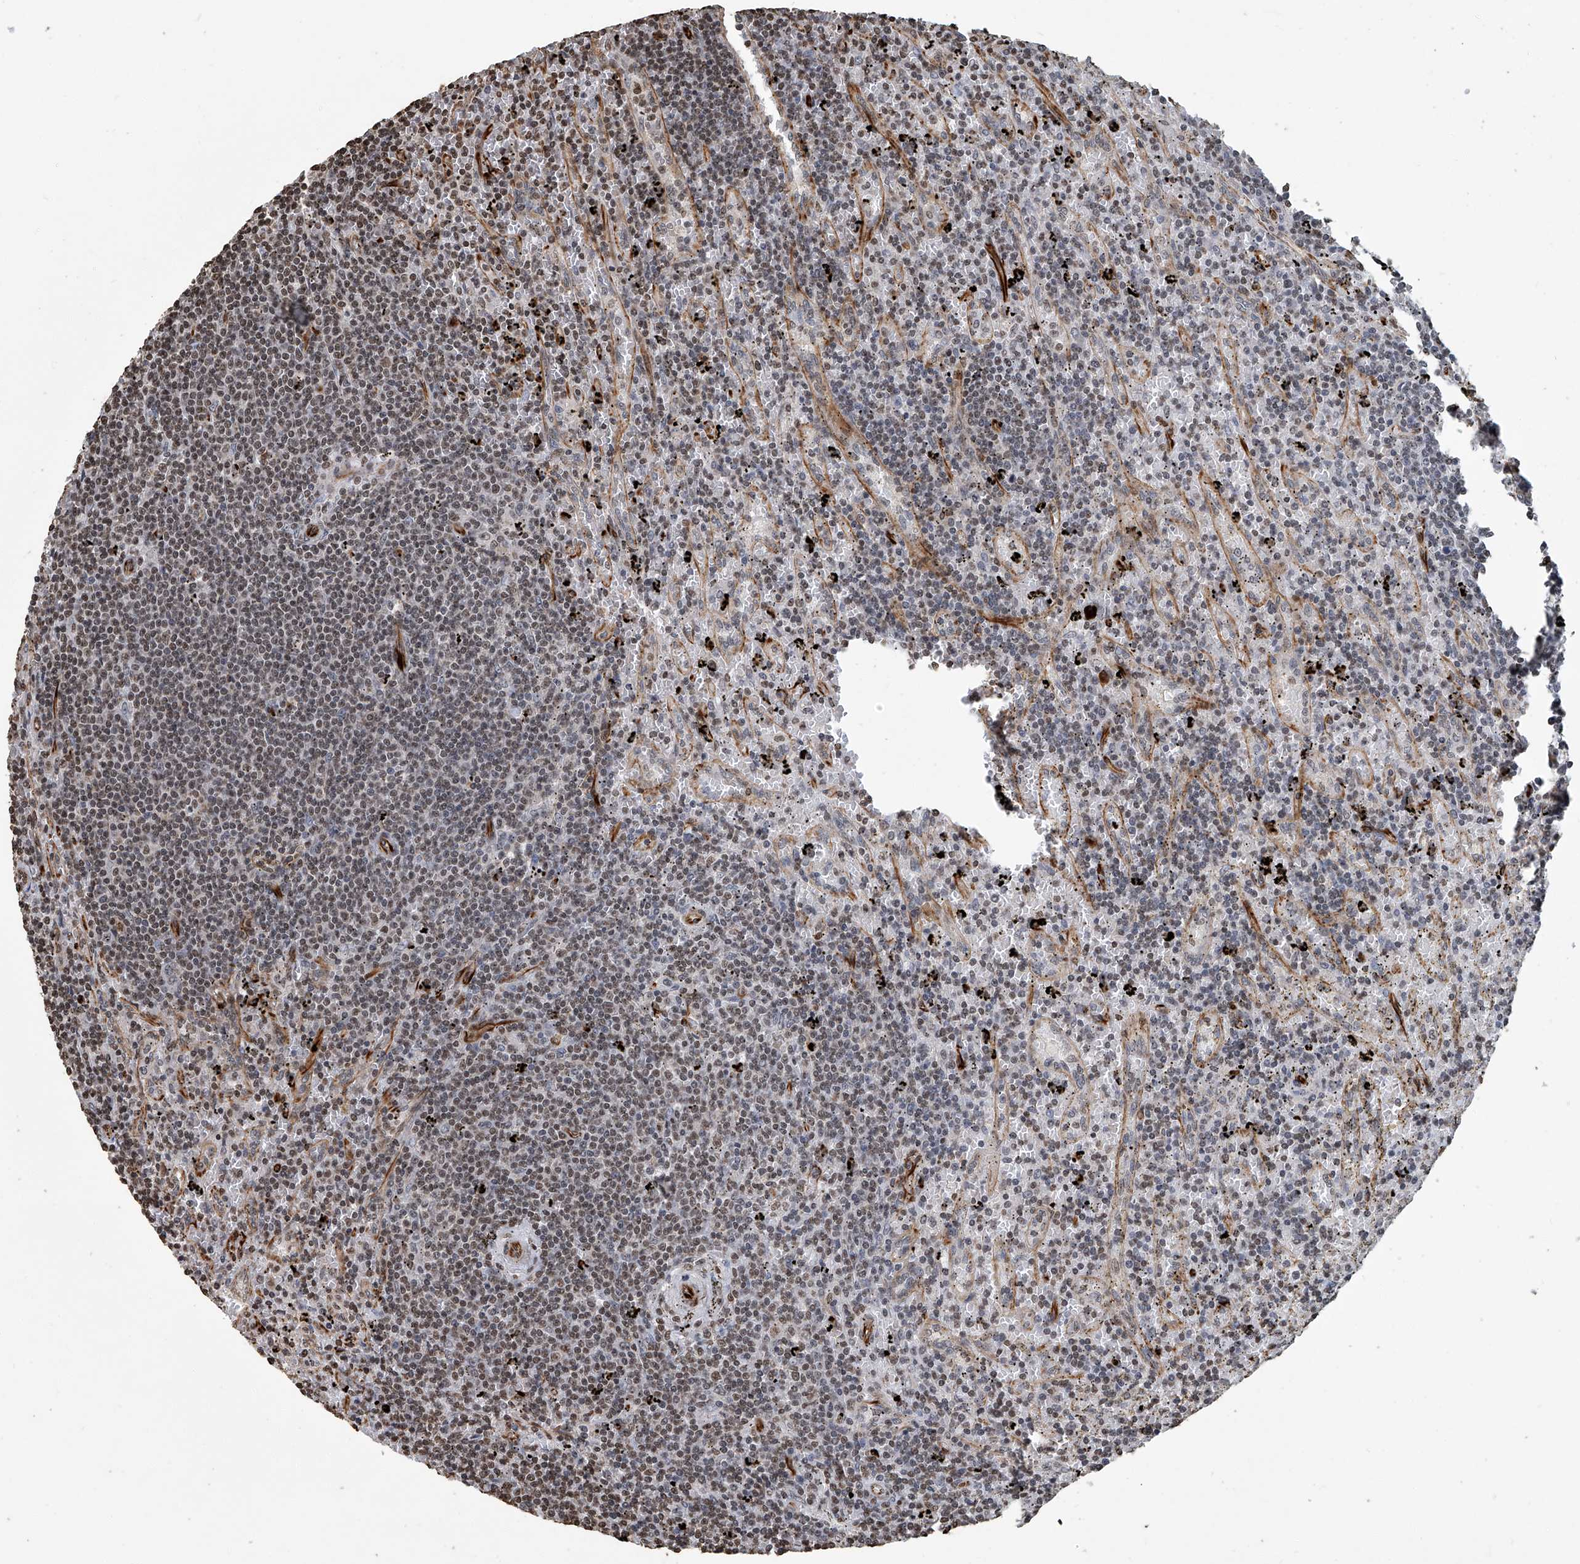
{"staining": {"intensity": "negative", "quantity": "none", "location": "none"}, "tissue": "lymphoma", "cell_type": "Tumor cells", "image_type": "cancer", "snomed": [{"axis": "morphology", "description": "Malignant lymphoma, non-Hodgkin's type, Low grade"}, {"axis": "topography", "description": "Spleen"}], "caption": "The immunohistochemistry (IHC) image has no significant staining in tumor cells of malignant lymphoma, non-Hodgkin's type (low-grade) tissue. The staining is performed using DAB brown chromogen with nuclei counter-stained in using hematoxylin.", "gene": "GPR132", "patient": {"sex": "male", "age": 76}}